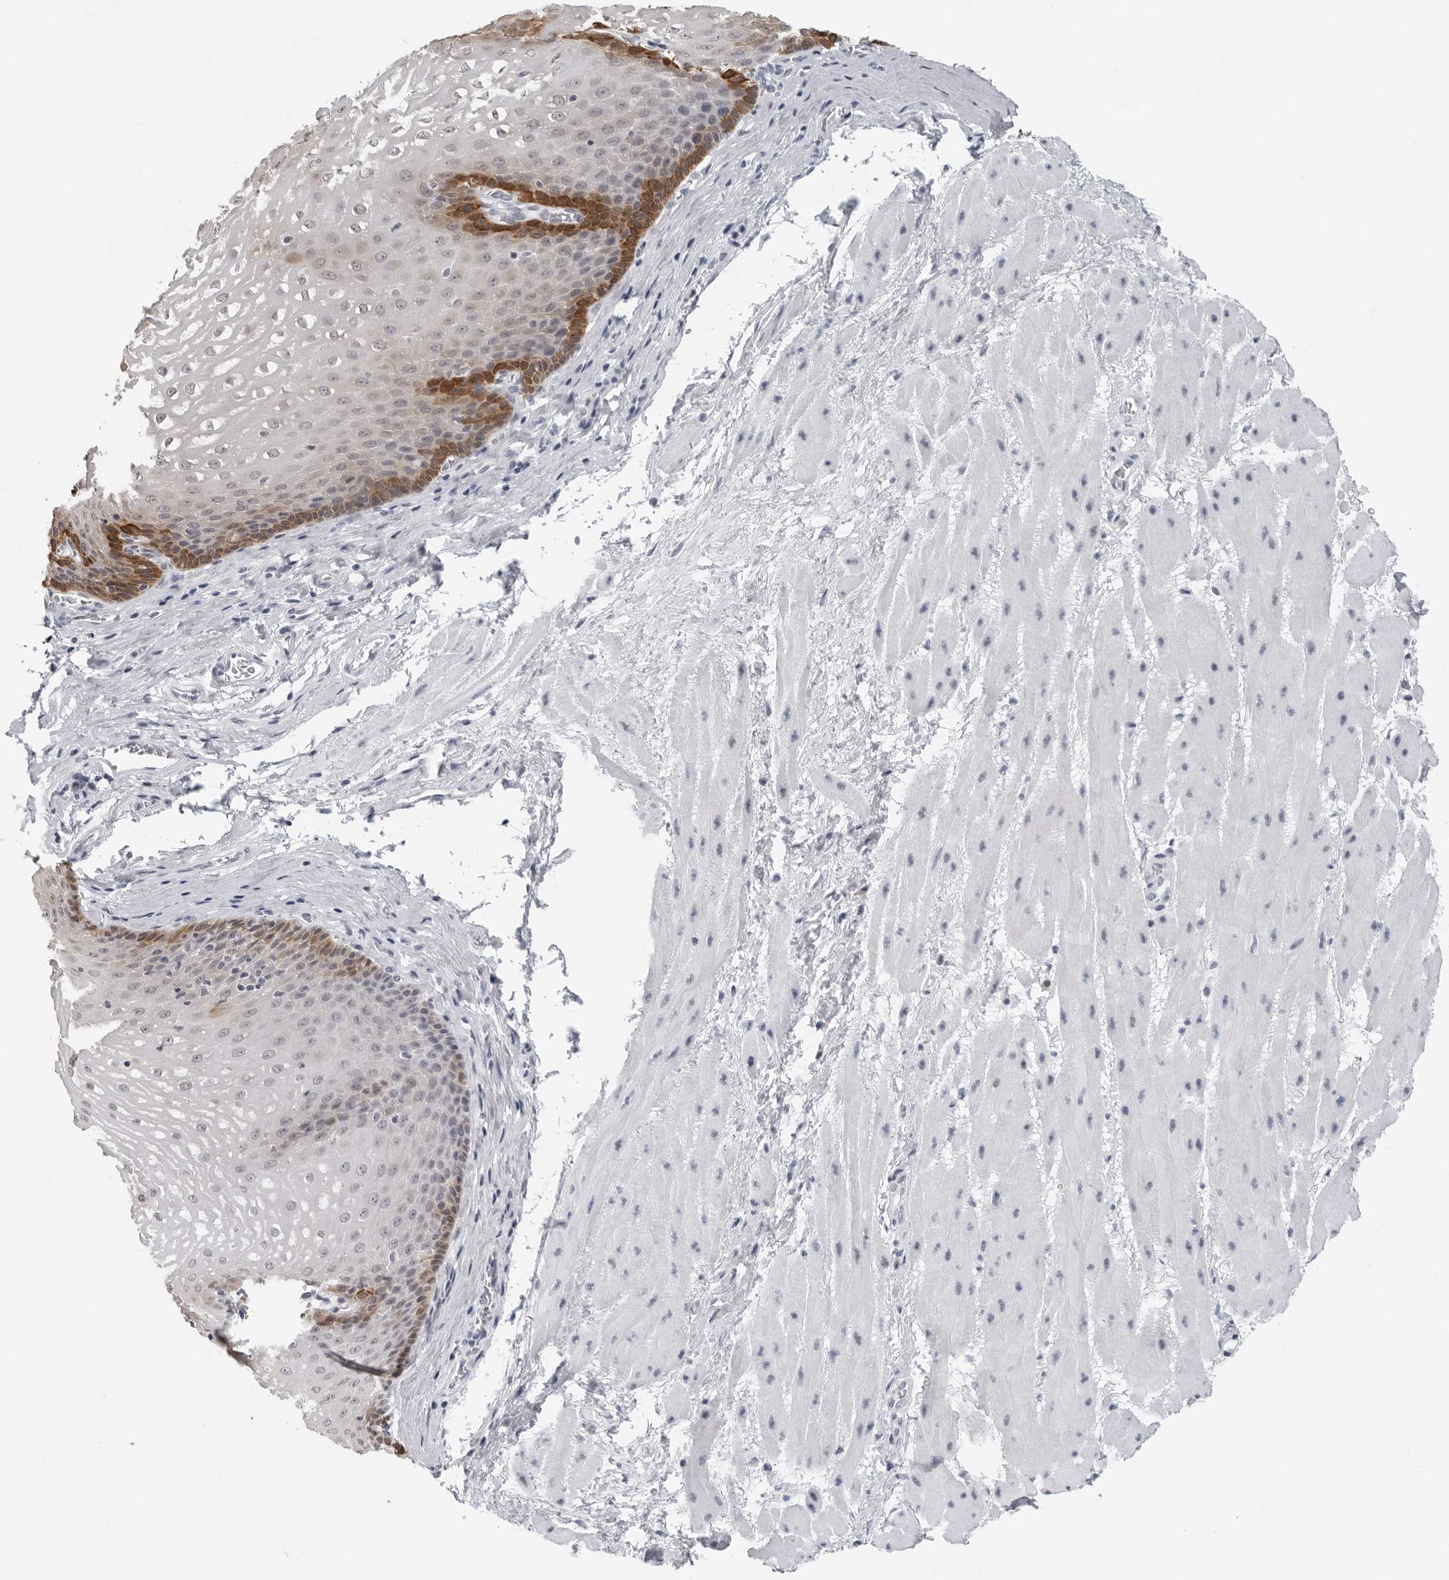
{"staining": {"intensity": "moderate", "quantity": "<25%", "location": "cytoplasmic/membranous"}, "tissue": "esophagus", "cell_type": "Squamous epithelial cells", "image_type": "normal", "snomed": [{"axis": "morphology", "description": "Normal tissue, NOS"}, {"axis": "topography", "description": "Esophagus"}], "caption": "Moderate cytoplasmic/membranous expression is appreciated in about <25% of squamous epithelial cells in unremarkable esophagus. (Brightfield microscopy of DAB IHC at high magnification).", "gene": "CCDC28B", "patient": {"sex": "male", "age": 48}}